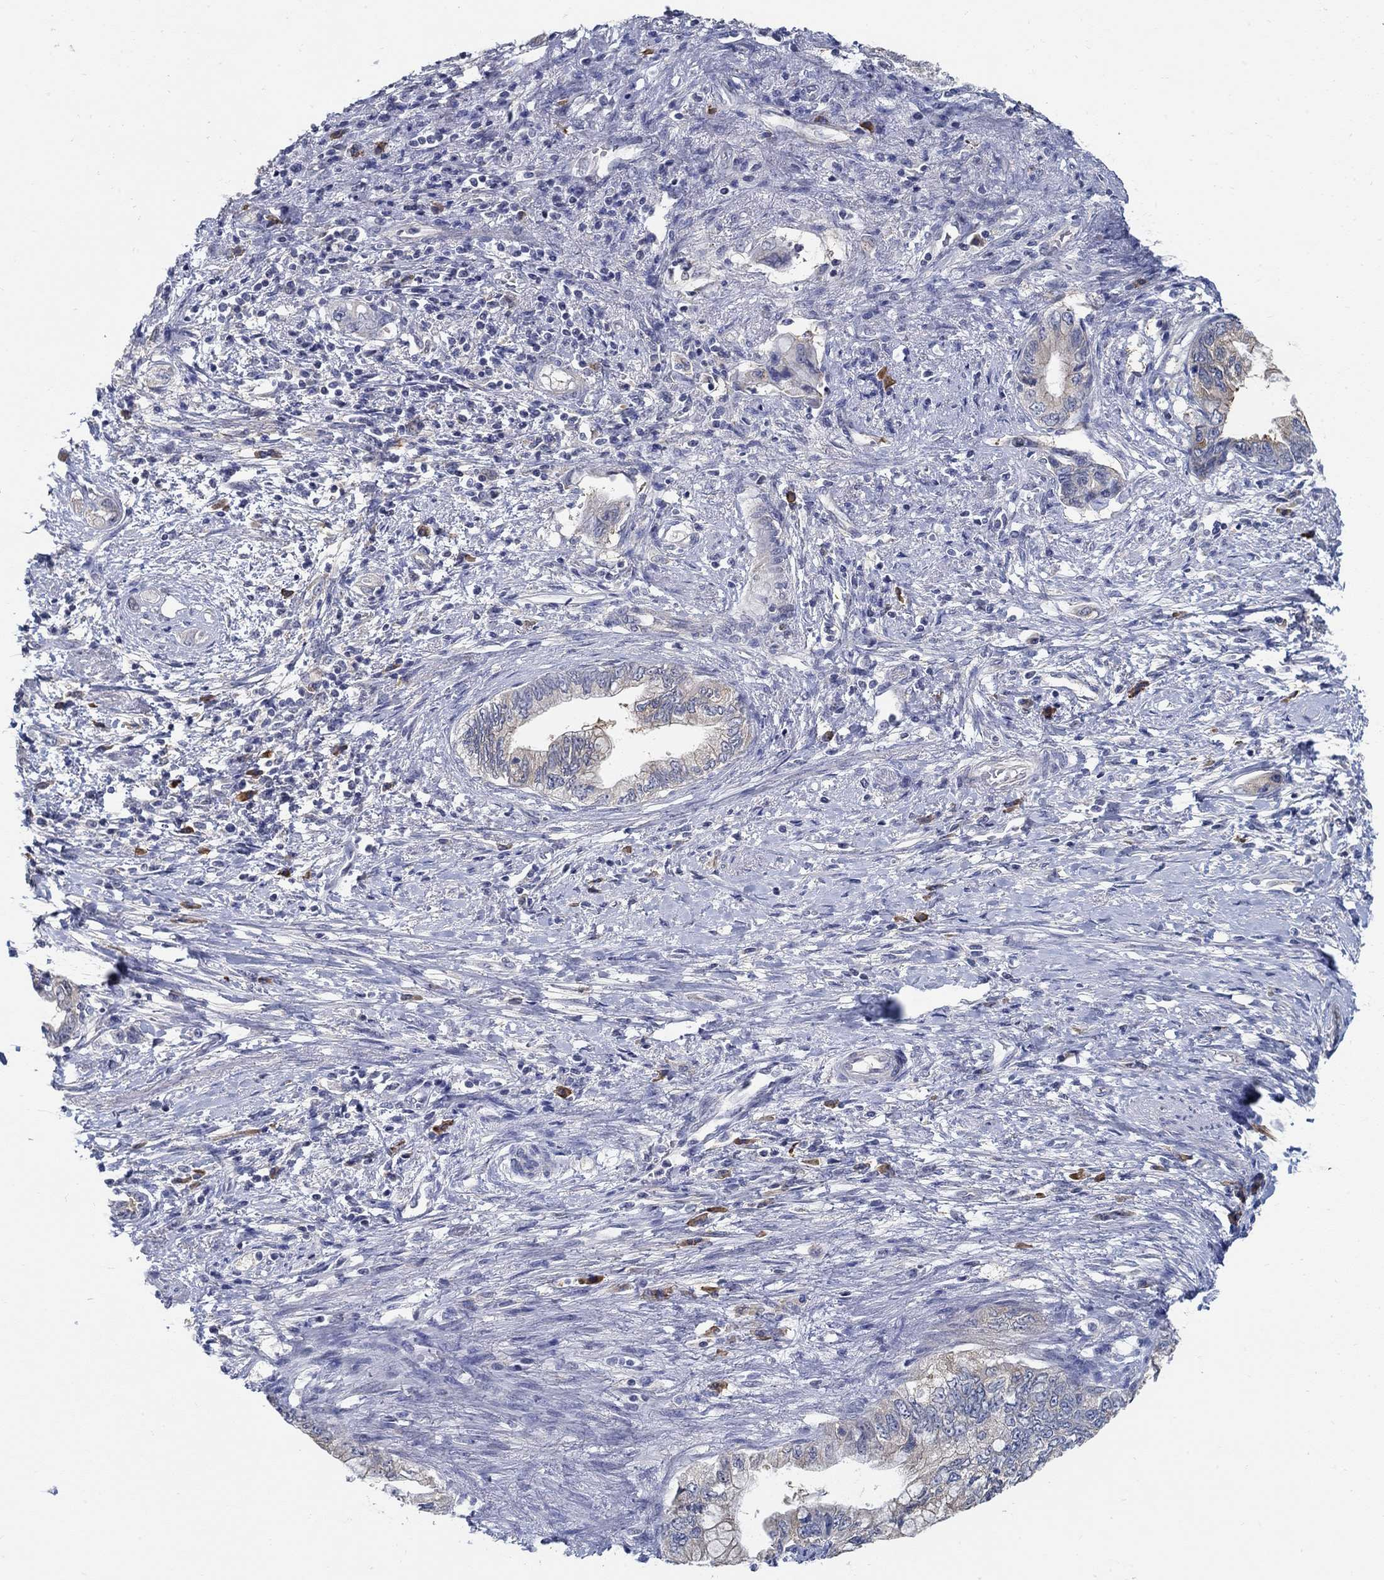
{"staining": {"intensity": "weak", "quantity": "25%-75%", "location": "cytoplasmic/membranous"}, "tissue": "pancreatic cancer", "cell_type": "Tumor cells", "image_type": "cancer", "snomed": [{"axis": "morphology", "description": "Adenocarcinoma, NOS"}, {"axis": "topography", "description": "Pancreas"}], "caption": "A histopathology image of human pancreatic cancer (adenocarcinoma) stained for a protein reveals weak cytoplasmic/membranous brown staining in tumor cells.", "gene": "PCDH11X", "patient": {"sex": "female", "age": 73}}